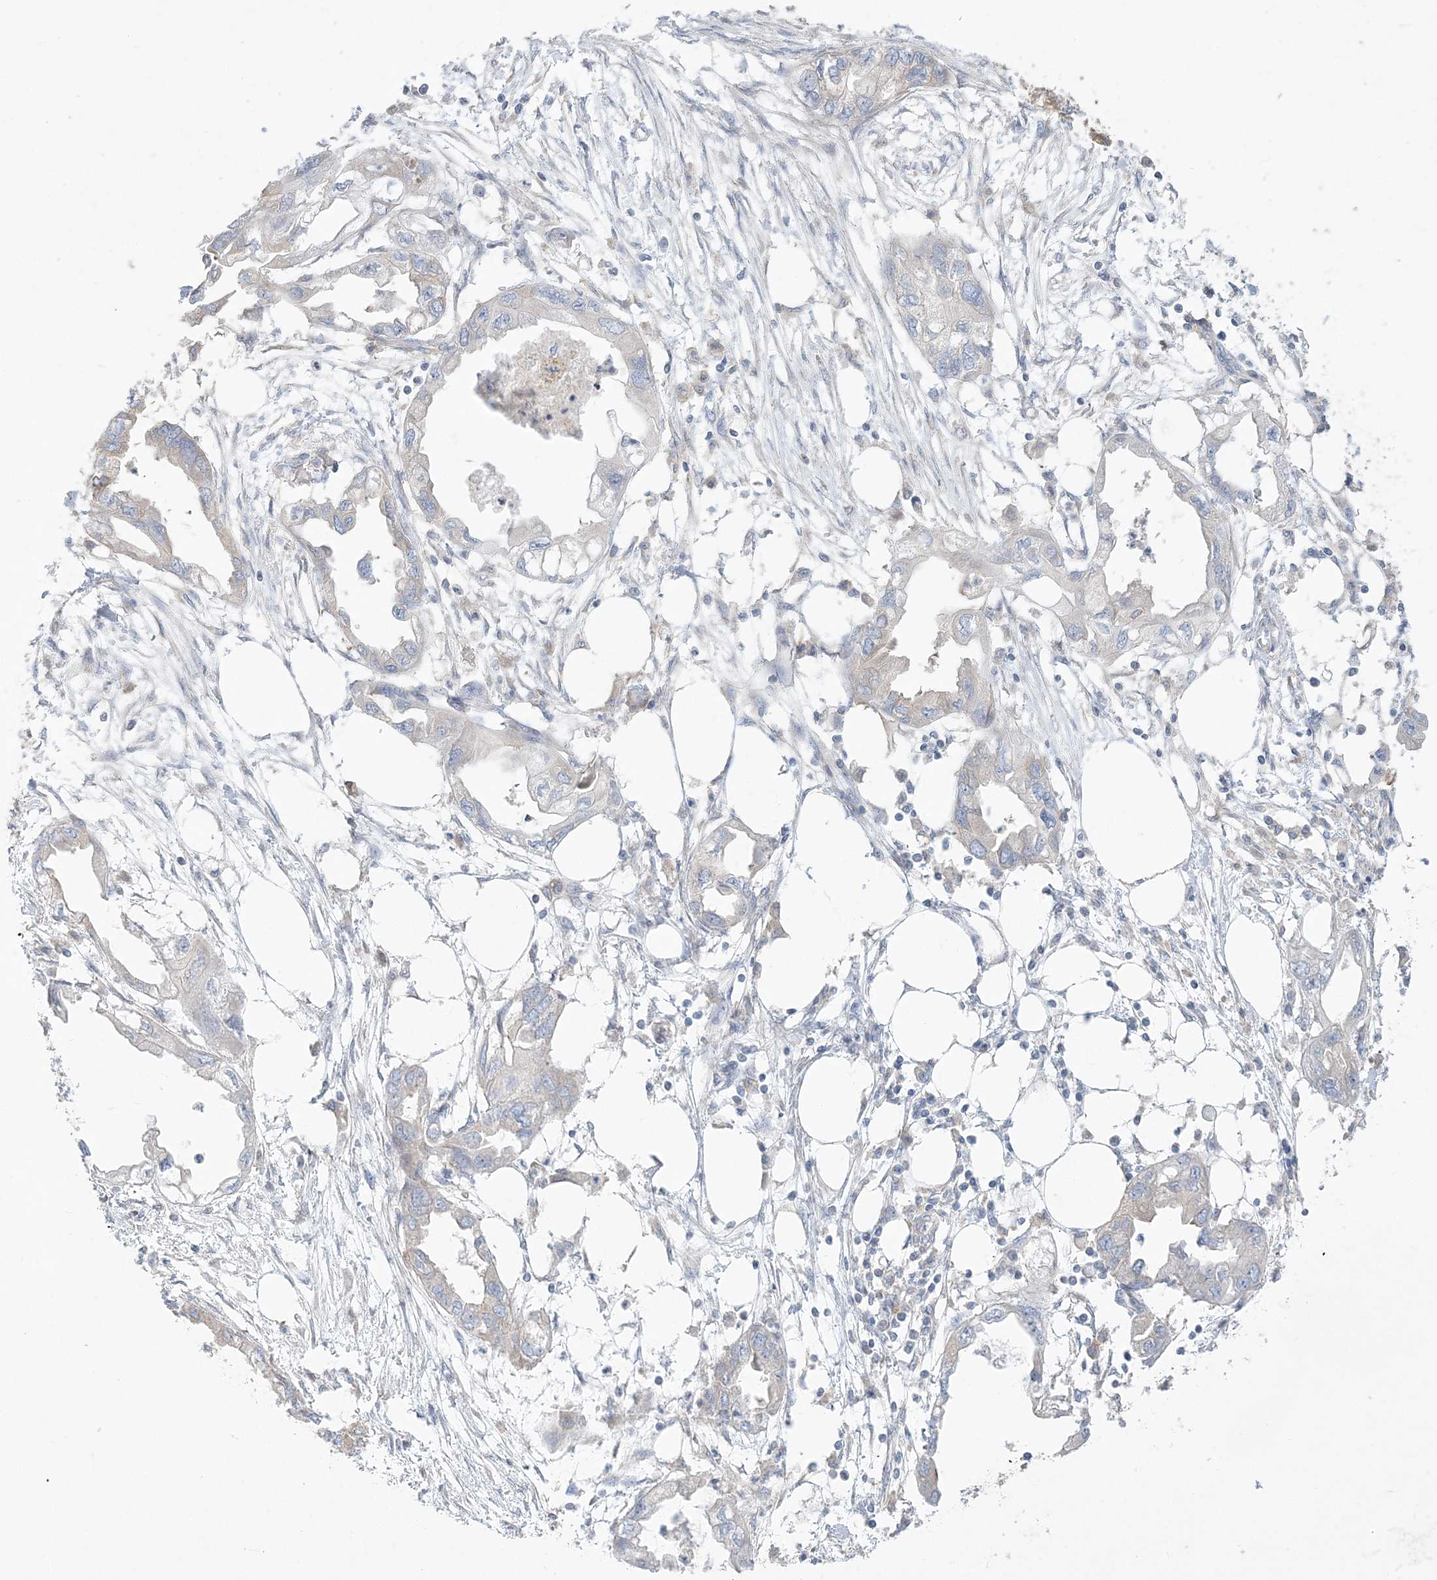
{"staining": {"intensity": "weak", "quantity": "<25%", "location": "cytoplasmic/membranous"}, "tissue": "endometrial cancer", "cell_type": "Tumor cells", "image_type": "cancer", "snomed": [{"axis": "morphology", "description": "Adenocarcinoma, NOS"}, {"axis": "morphology", "description": "Adenocarcinoma, metastatic, NOS"}, {"axis": "topography", "description": "Adipose tissue"}, {"axis": "topography", "description": "Endometrium"}], "caption": "The IHC histopathology image has no significant positivity in tumor cells of endometrial cancer (adenocarcinoma) tissue.", "gene": "ZC3H6", "patient": {"sex": "female", "age": 67}}